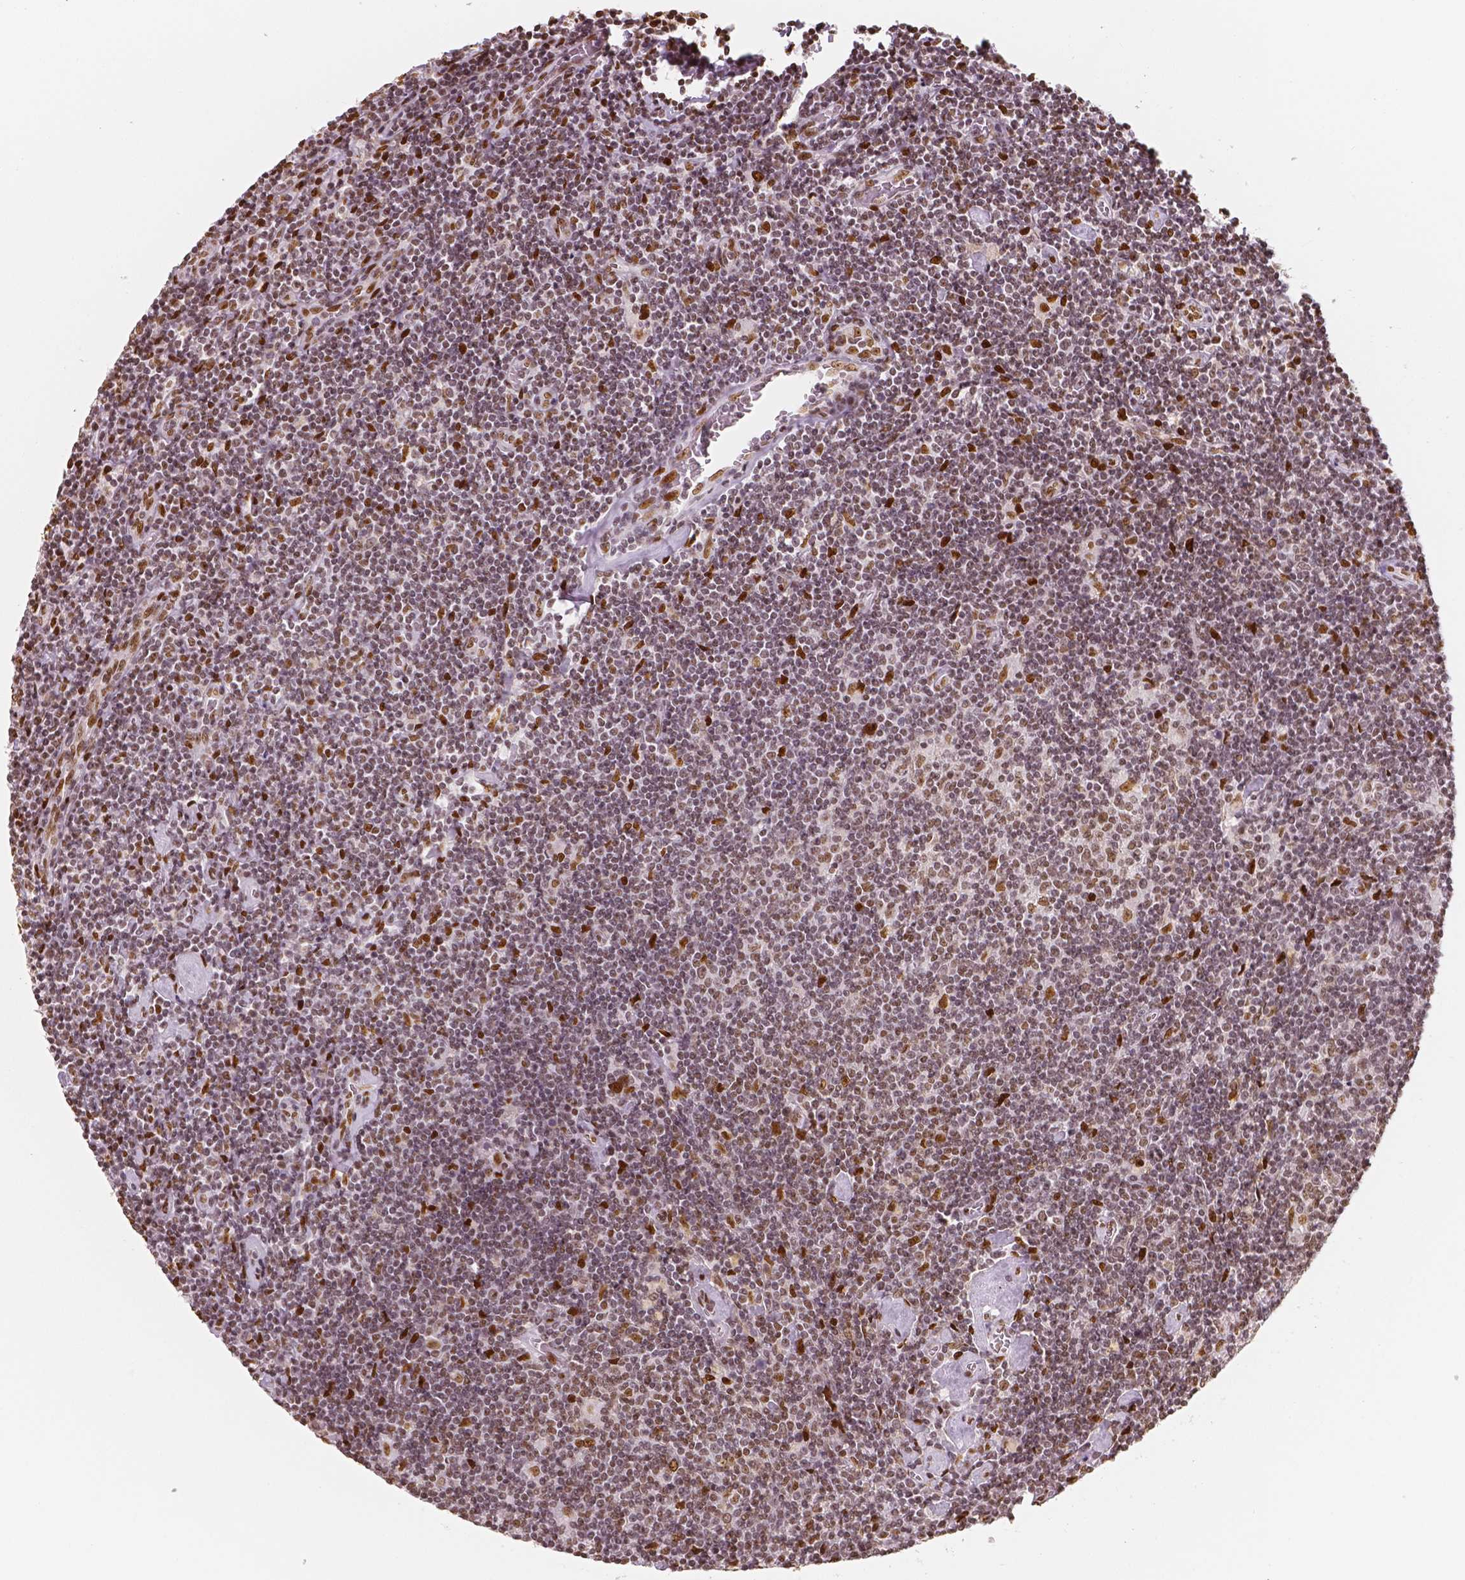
{"staining": {"intensity": "moderate", "quantity": ">75%", "location": "nuclear"}, "tissue": "lymphoma", "cell_type": "Tumor cells", "image_type": "cancer", "snomed": [{"axis": "morphology", "description": "Hodgkin's disease, NOS"}, {"axis": "topography", "description": "Lymph node"}], "caption": "IHC (DAB (3,3'-diaminobenzidine)) staining of human lymphoma reveals moderate nuclear protein expression in approximately >75% of tumor cells.", "gene": "NUCKS1", "patient": {"sex": "male", "age": 40}}